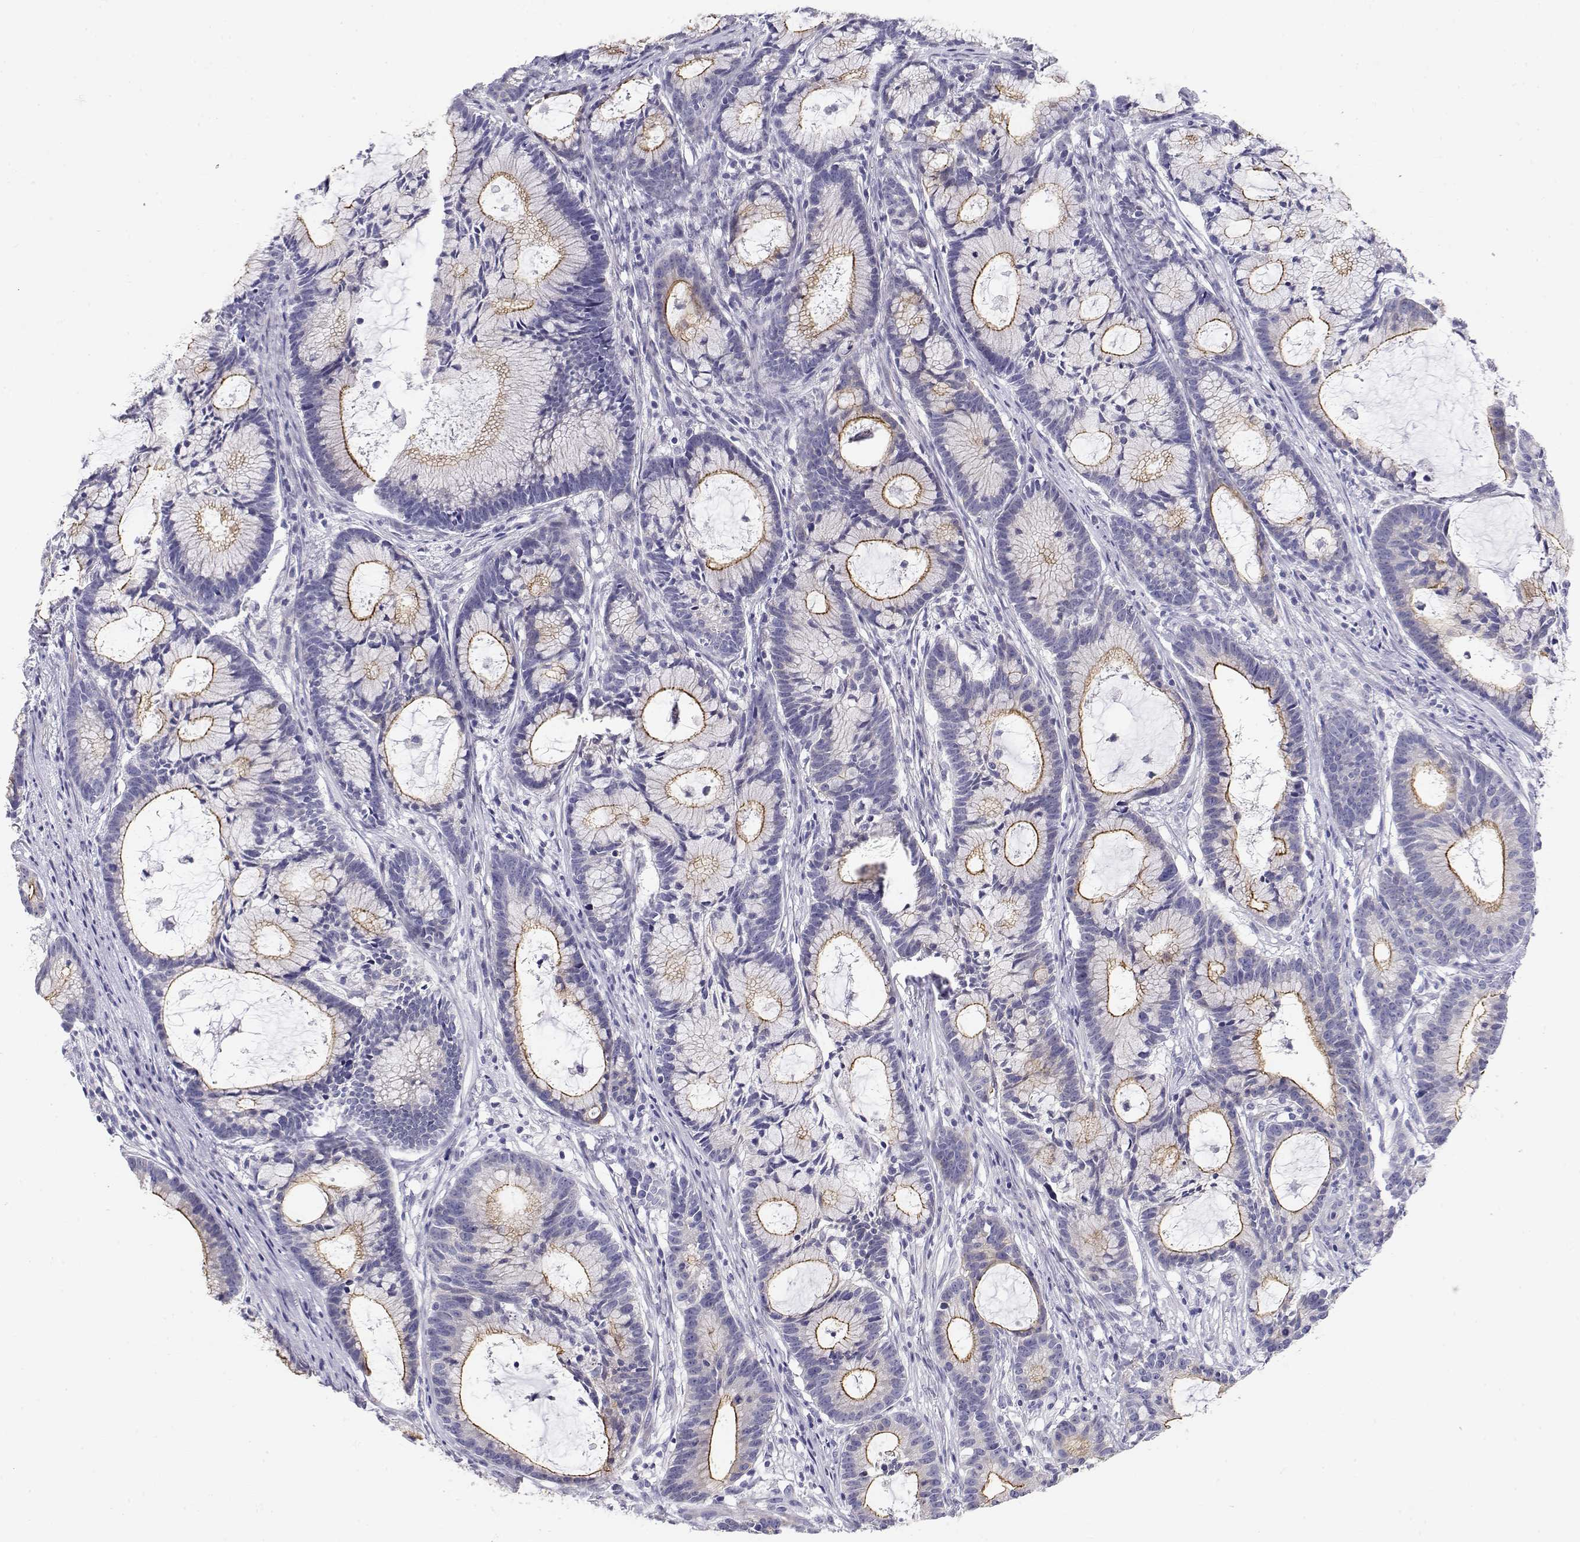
{"staining": {"intensity": "moderate", "quantity": "25%-75%", "location": "cytoplasmic/membranous"}, "tissue": "colorectal cancer", "cell_type": "Tumor cells", "image_type": "cancer", "snomed": [{"axis": "morphology", "description": "Adenocarcinoma, NOS"}, {"axis": "topography", "description": "Colon"}], "caption": "Human colorectal cancer stained with a brown dye reveals moderate cytoplasmic/membranous positive expression in approximately 25%-75% of tumor cells.", "gene": "MISP", "patient": {"sex": "female", "age": 78}}